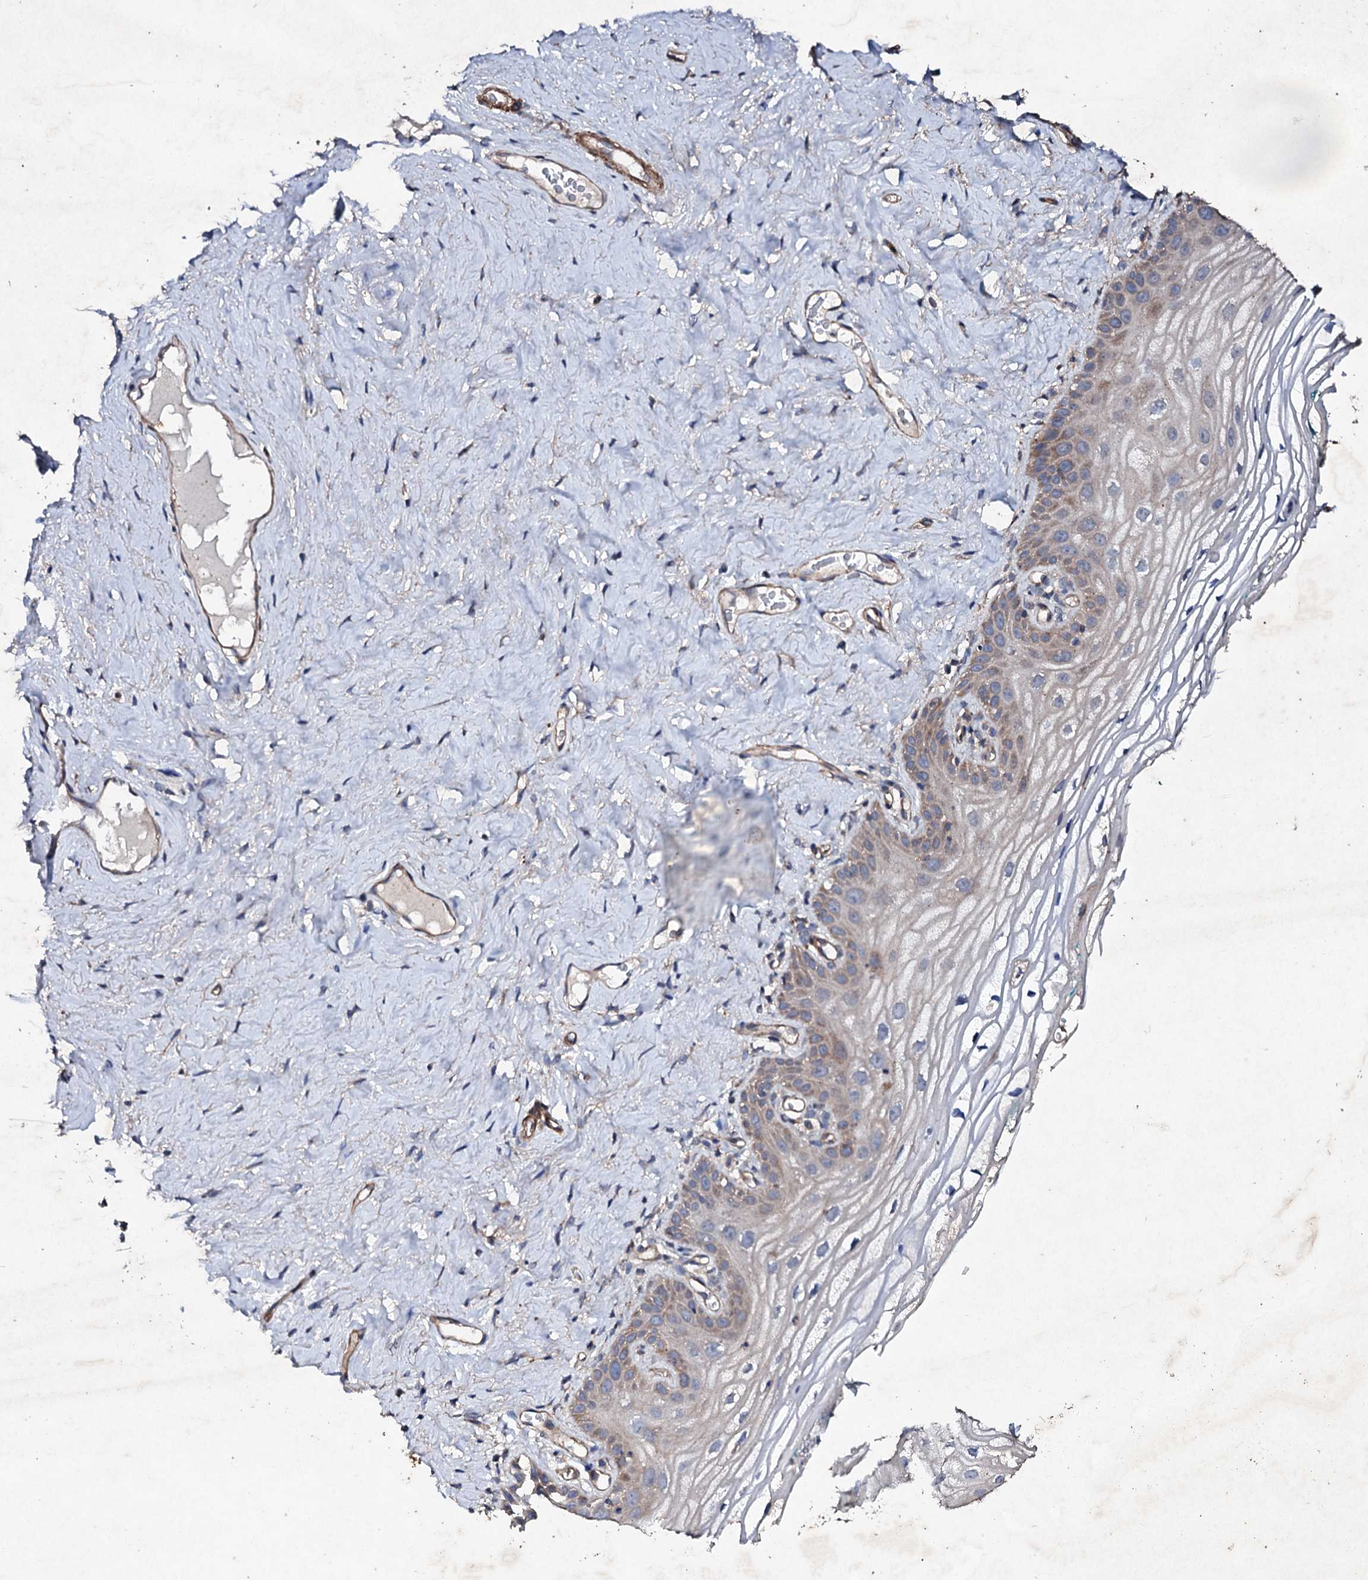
{"staining": {"intensity": "weak", "quantity": "25%-75%", "location": "cytoplasmic/membranous"}, "tissue": "vagina", "cell_type": "Squamous epithelial cells", "image_type": "normal", "snomed": [{"axis": "morphology", "description": "Normal tissue, NOS"}, {"axis": "topography", "description": "Vagina"}], "caption": "A histopathology image of vagina stained for a protein shows weak cytoplasmic/membranous brown staining in squamous epithelial cells. Immunohistochemistry stains the protein of interest in brown and the nuclei are stained blue.", "gene": "MOCOS", "patient": {"sex": "female", "age": 68}}